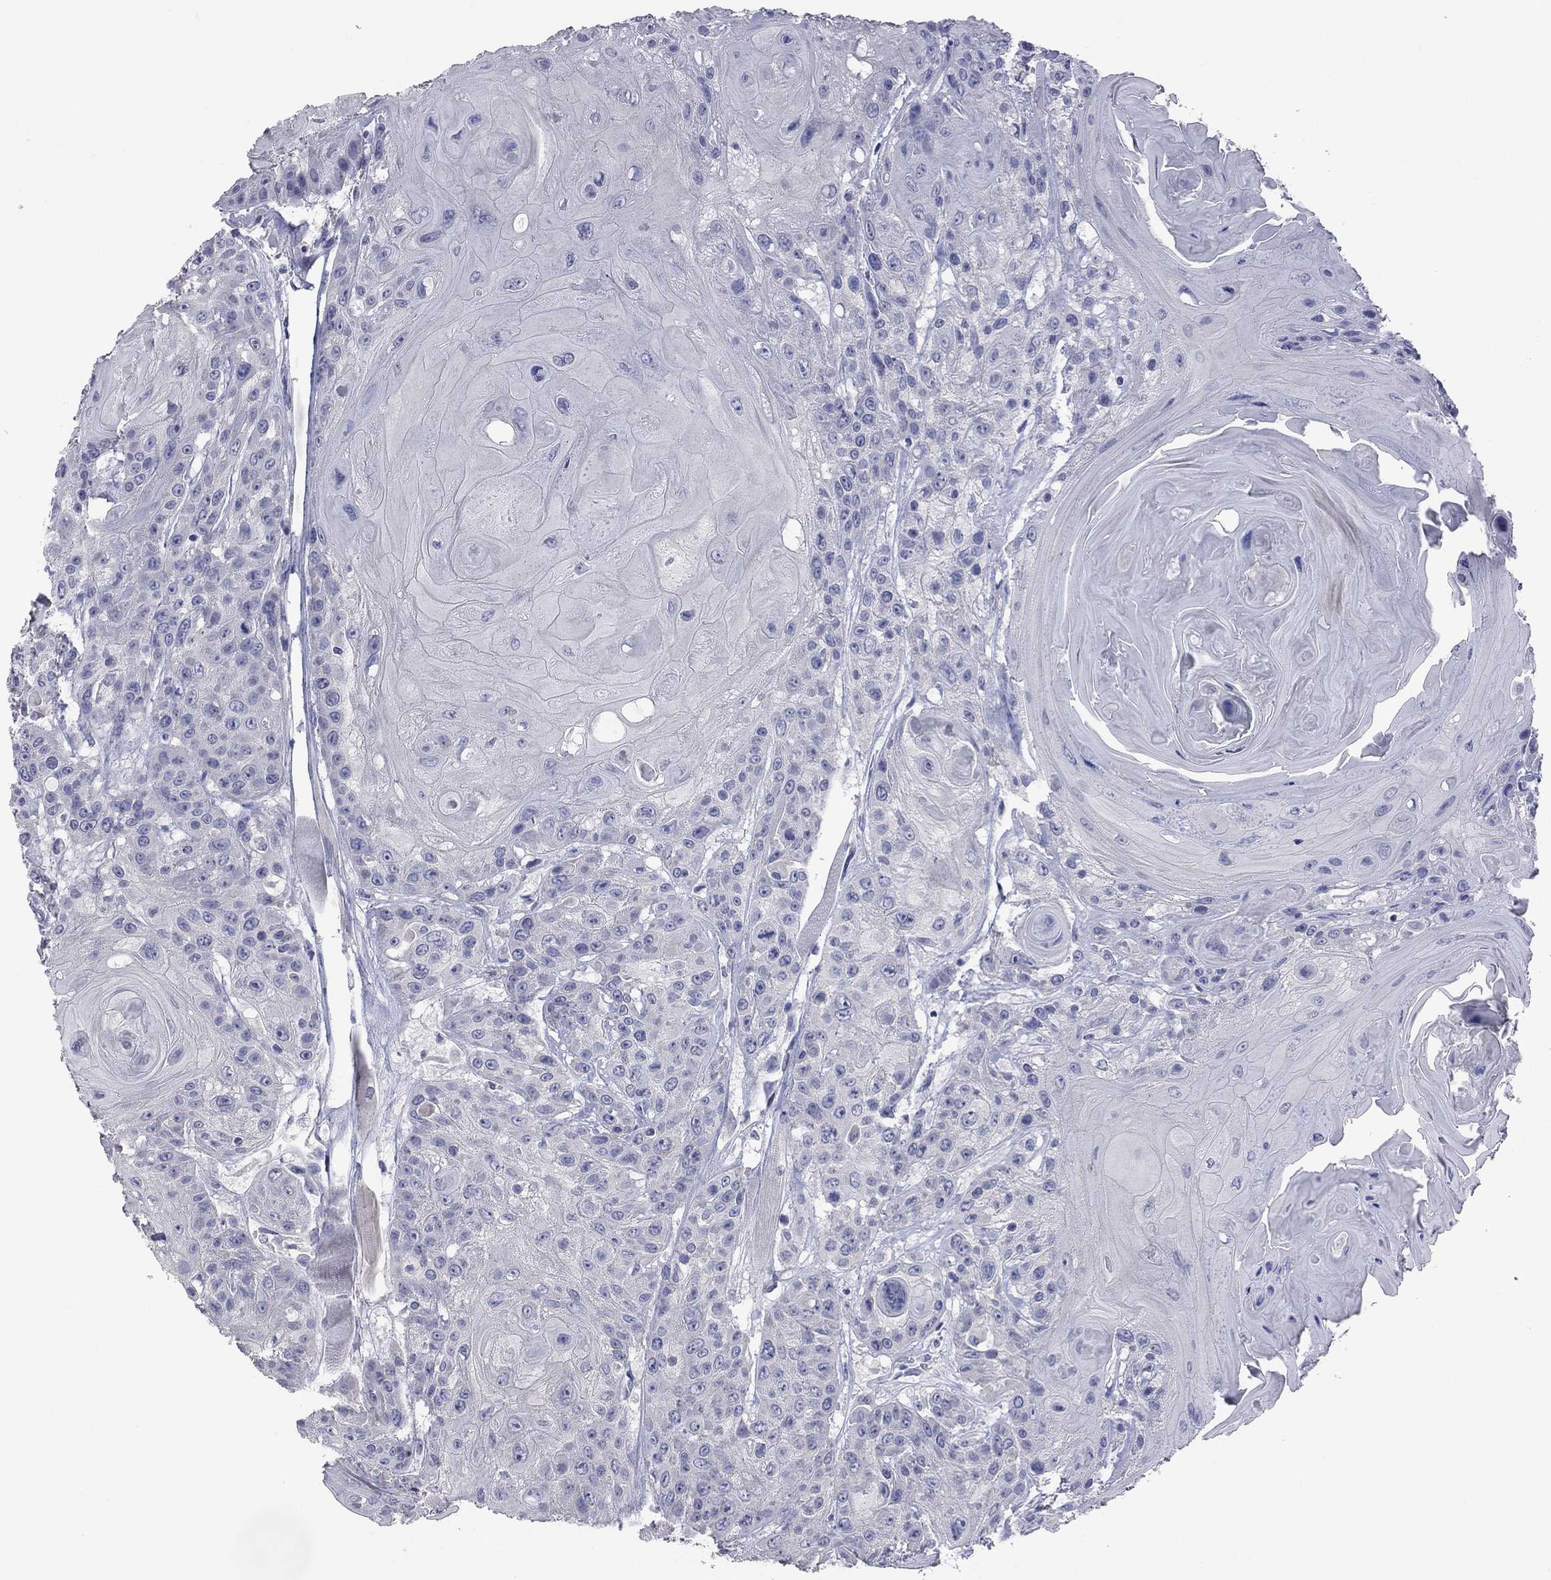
{"staining": {"intensity": "negative", "quantity": "none", "location": "none"}, "tissue": "head and neck cancer", "cell_type": "Tumor cells", "image_type": "cancer", "snomed": [{"axis": "morphology", "description": "Squamous cell carcinoma, NOS"}, {"axis": "topography", "description": "Head-Neck"}], "caption": "Head and neck cancer (squamous cell carcinoma) was stained to show a protein in brown. There is no significant expression in tumor cells. Brightfield microscopy of immunohistochemistry (IHC) stained with DAB (3,3'-diaminobenzidine) (brown) and hematoxylin (blue), captured at high magnification.", "gene": "HYLS1", "patient": {"sex": "female", "age": 59}}